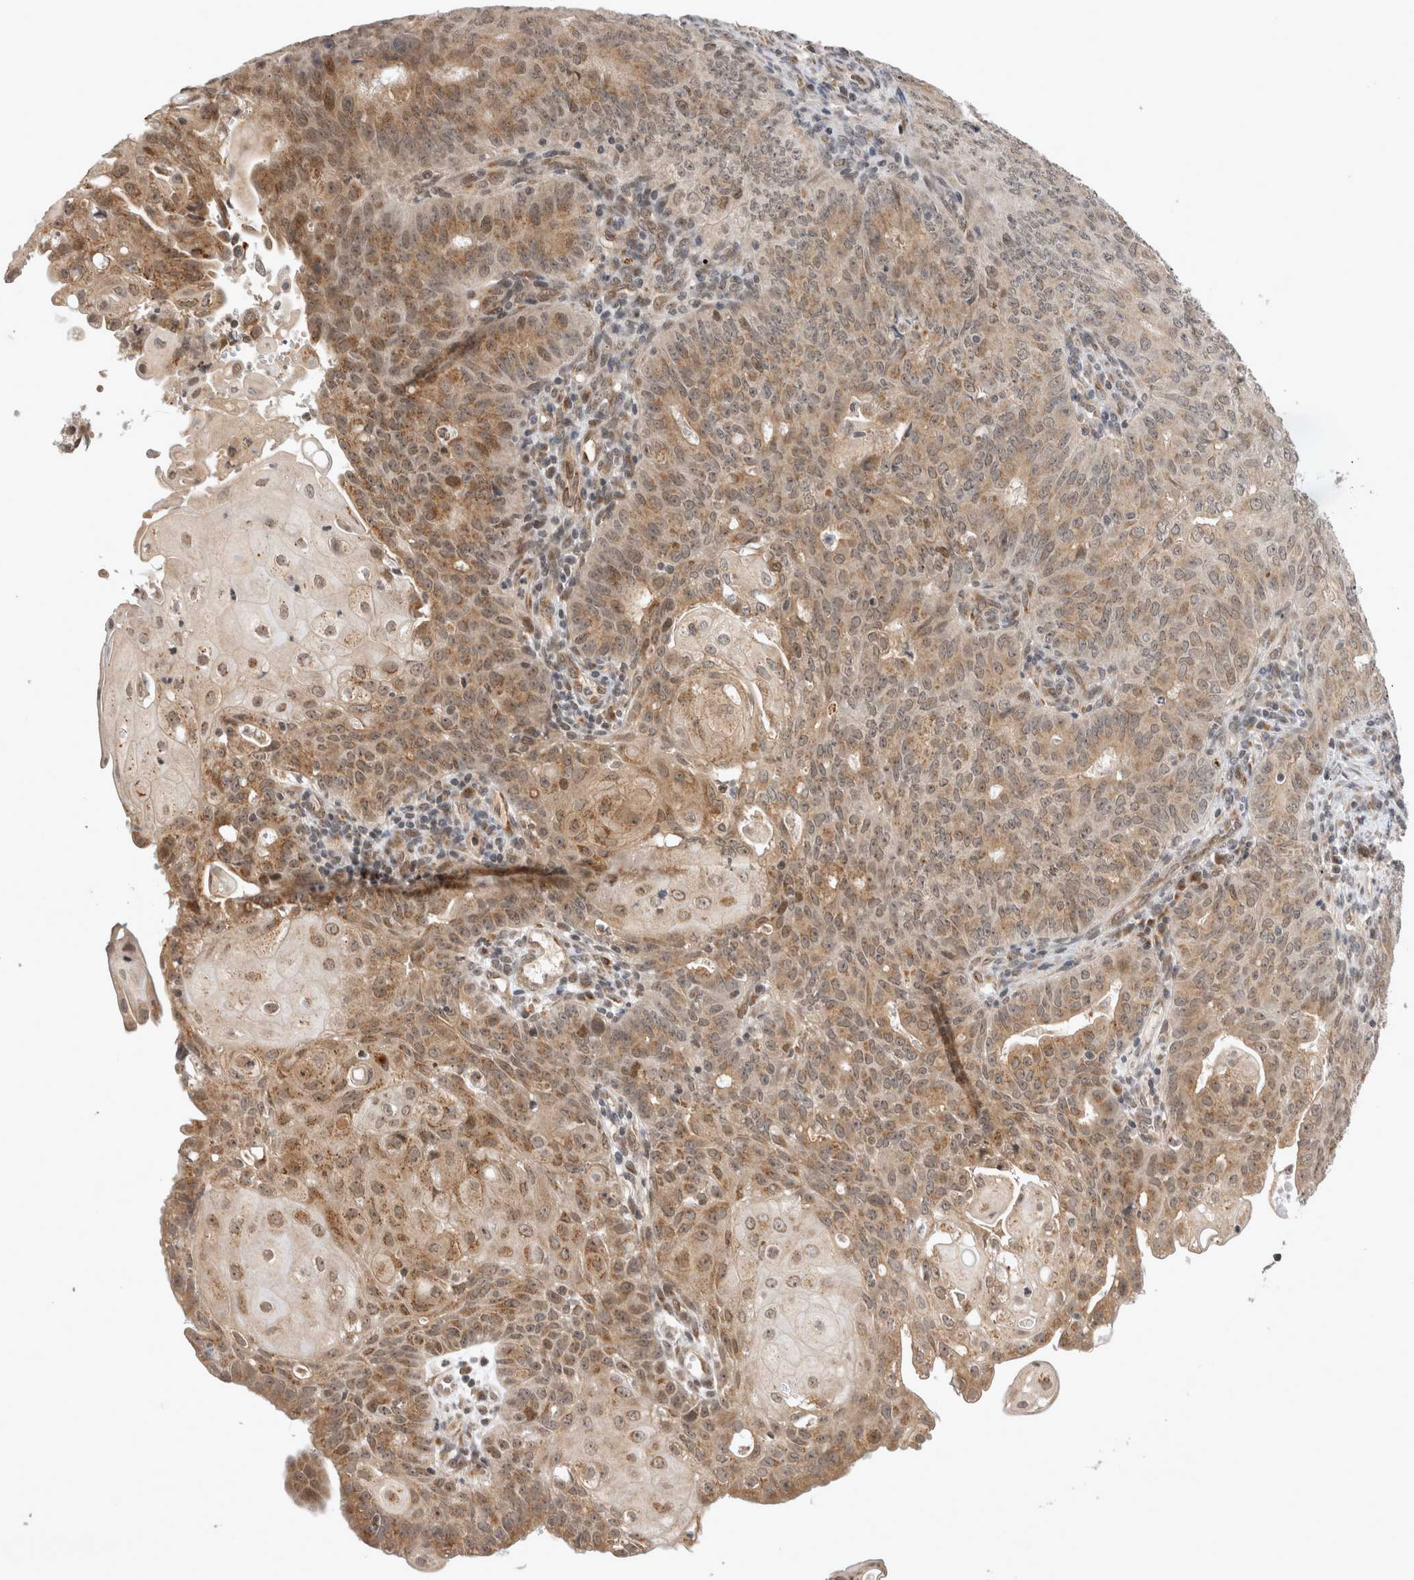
{"staining": {"intensity": "weak", "quantity": ">75%", "location": "cytoplasmic/membranous,nuclear"}, "tissue": "endometrial cancer", "cell_type": "Tumor cells", "image_type": "cancer", "snomed": [{"axis": "morphology", "description": "Adenocarcinoma, NOS"}, {"axis": "topography", "description": "Endometrium"}], "caption": "Brown immunohistochemical staining in endometrial cancer demonstrates weak cytoplasmic/membranous and nuclear expression in approximately >75% of tumor cells.", "gene": "TMEM65", "patient": {"sex": "female", "age": 32}}